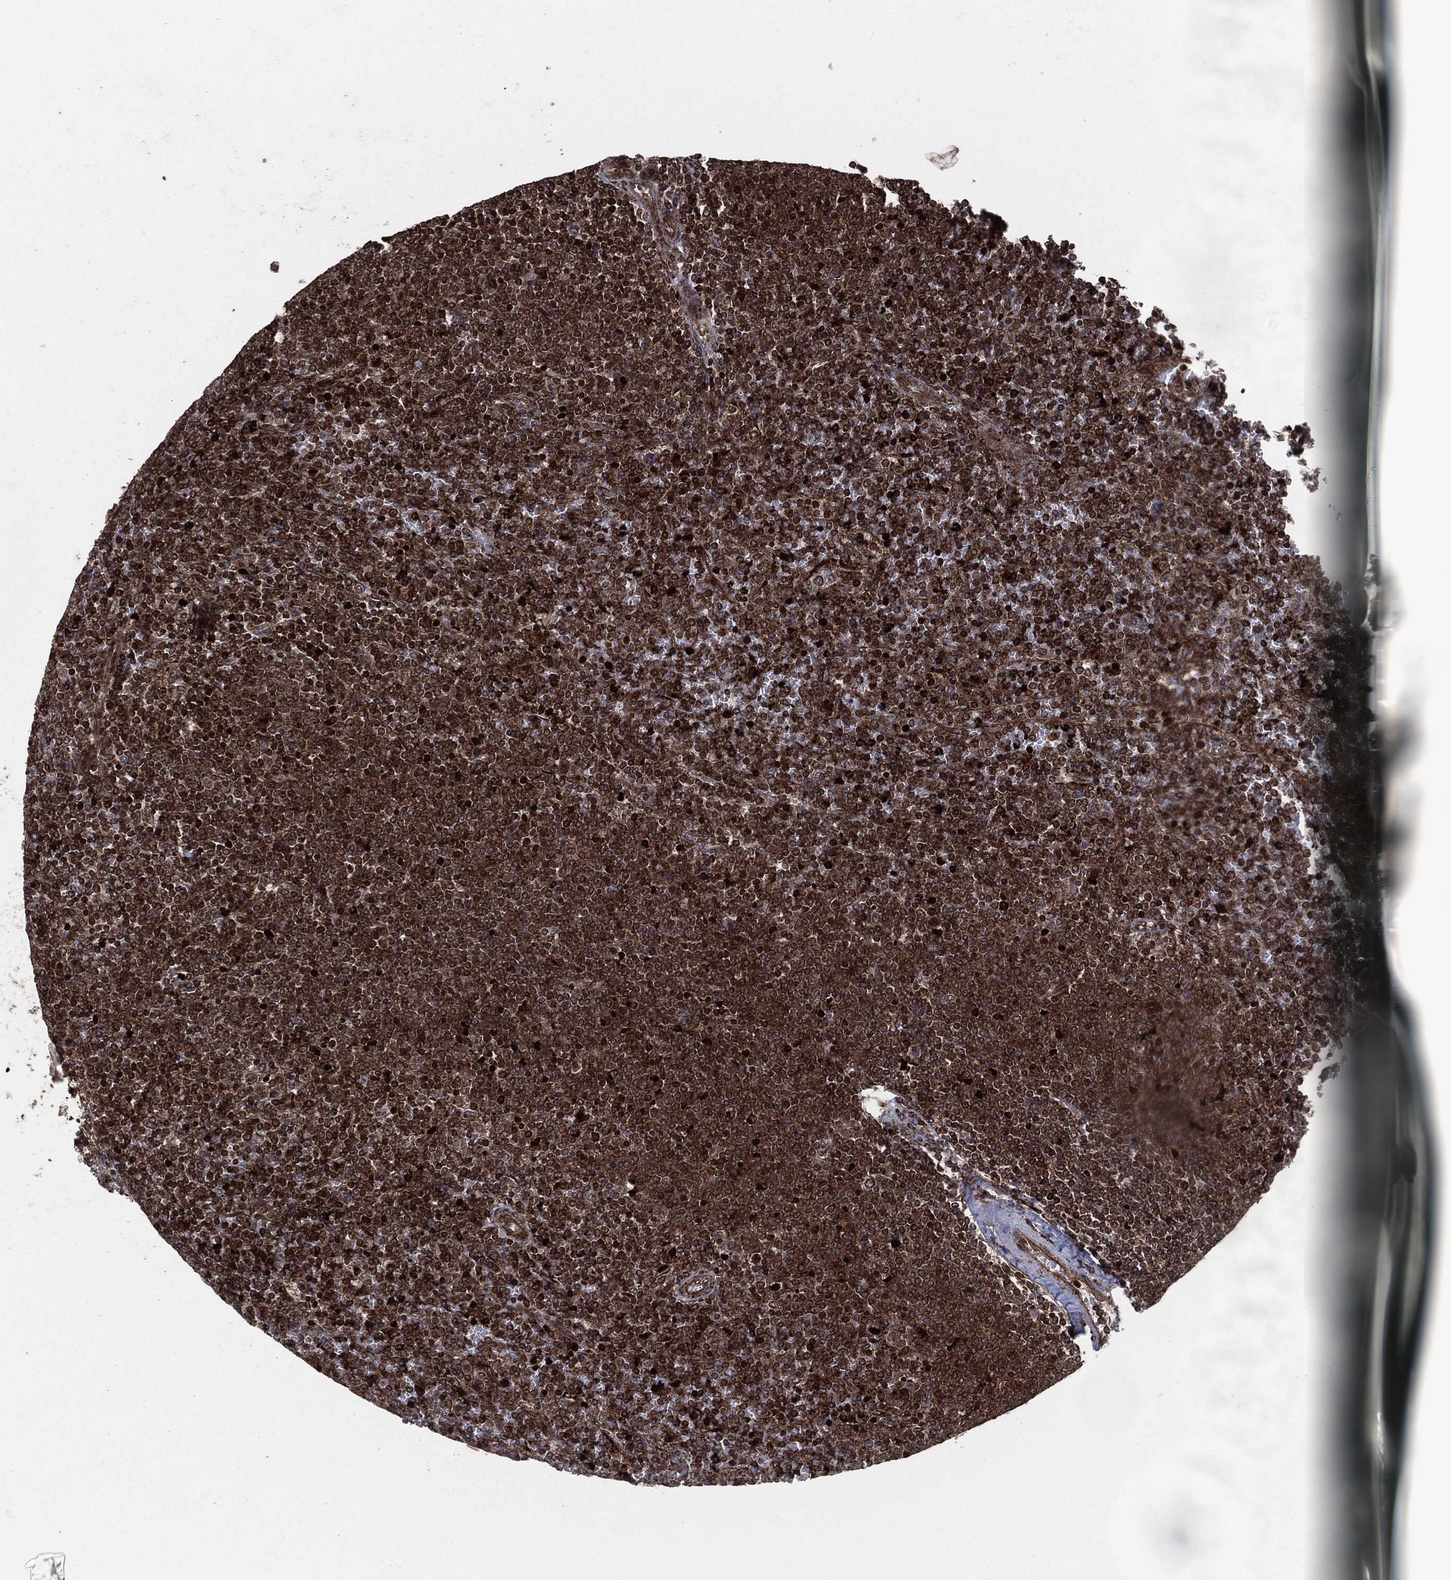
{"staining": {"intensity": "strong", "quantity": ">75%", "location": "cytoplasmic/membranous"}, "tissue": "lymphoma", "cell_type": "Tumor cells", "image_type": "cancer", "snomed": [{"axis": "morphology", "description": "Malignant lymphoma, non-Hodgkin's type, Low grade"}, {"axis": "topography", "description": "Spleen"}], "caption": "Approximately >75% of tumor cells in human low-grade malignant lymphoma, non-Hodgkin's type demonstrate strong cytoplasmic/membranous protein positivity as visualized by brown immunohistochemical staining.", "gene": "IFIT1", "patient": {"sex": "female", "age": 77}}